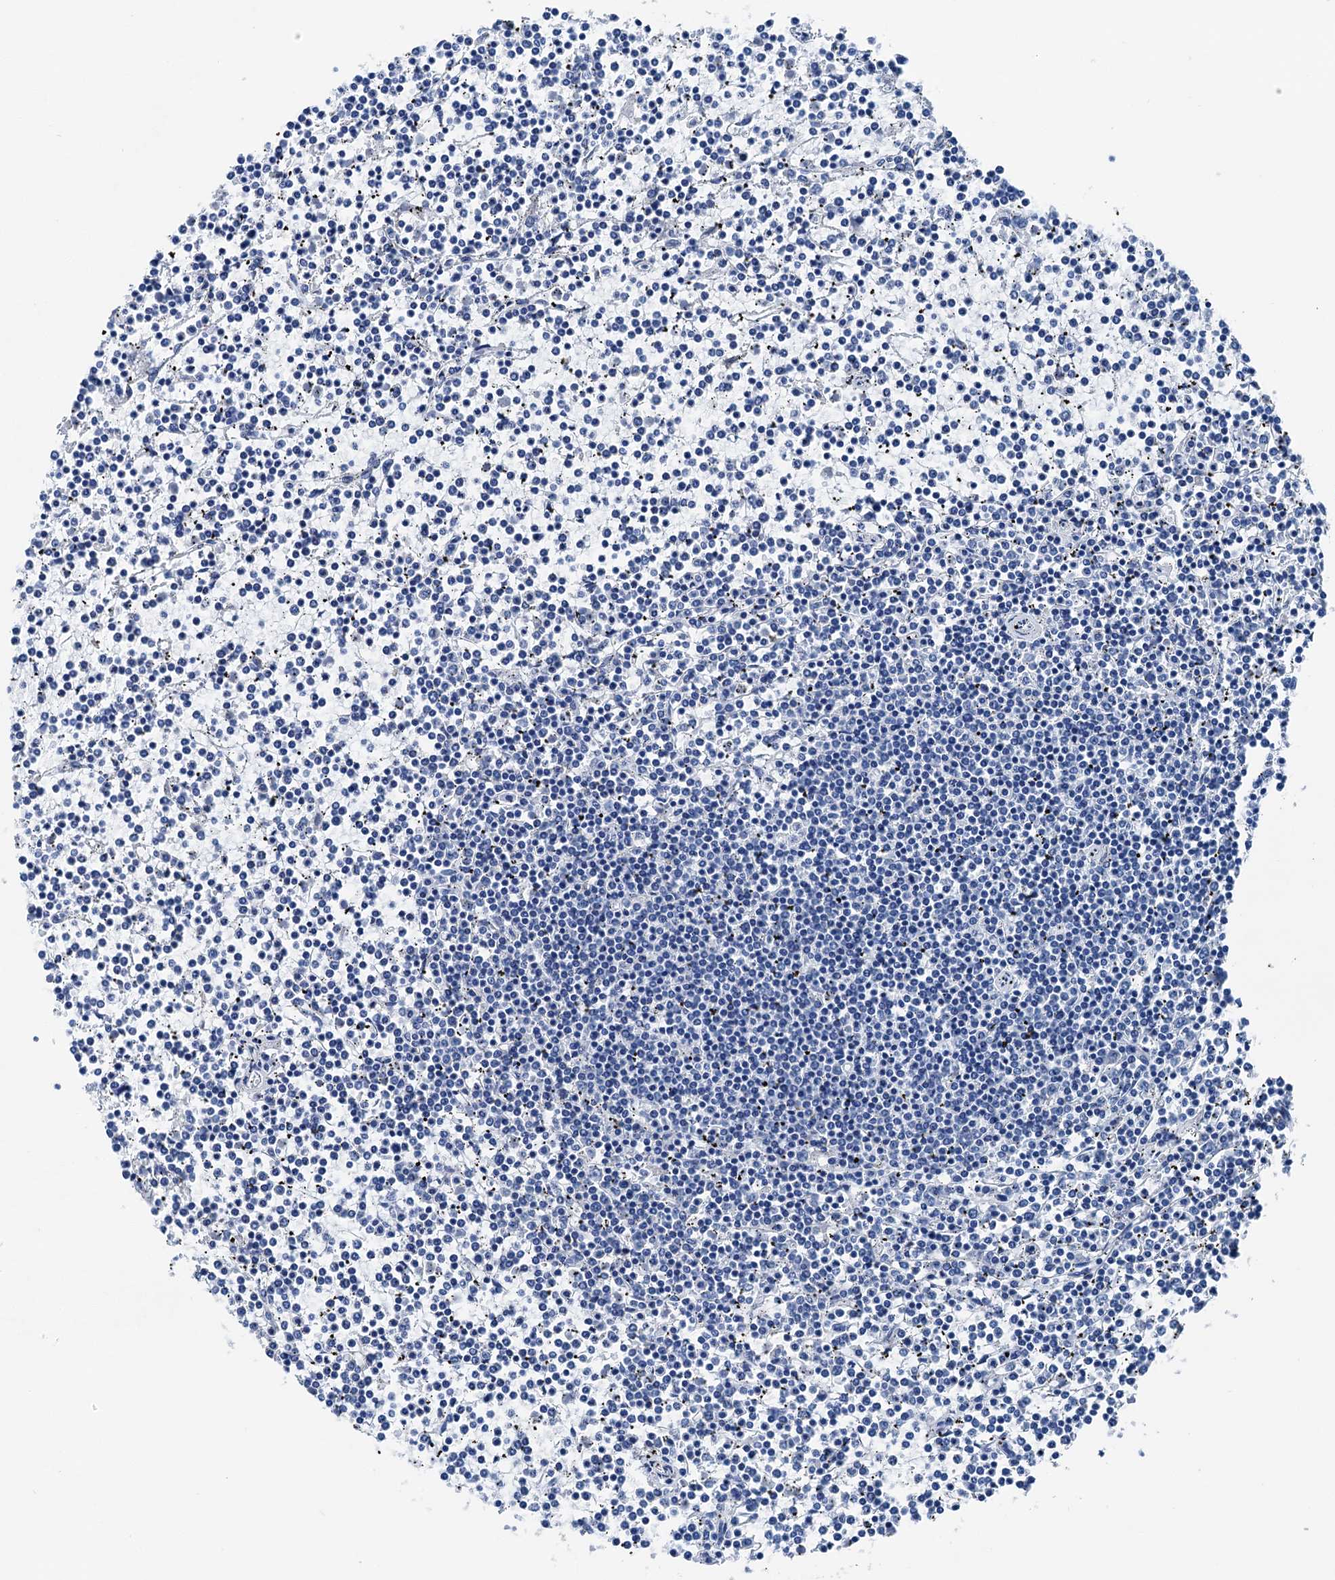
{"staining": {"intensity": "negative", "quantity": "none", "location": "none"}, "tissue": "lymphoma", "cell_type": "Tumor cells", "image_type": "cancer", "snomed": [{"axis": "morphology", "description": "Malignant lymphoma, non-Hodgkin's type, Low grade"}, {"axis": "topography", "description": "Spleen"}], "caption": "Human low-grade malignant lymphoma, non-Hodgkin's type stained for a protein using immunohistochemistry demonstrates no expression in tumor cells.", "gene": "CBLN3", "patient": {"sex": "female", "age": 19}}